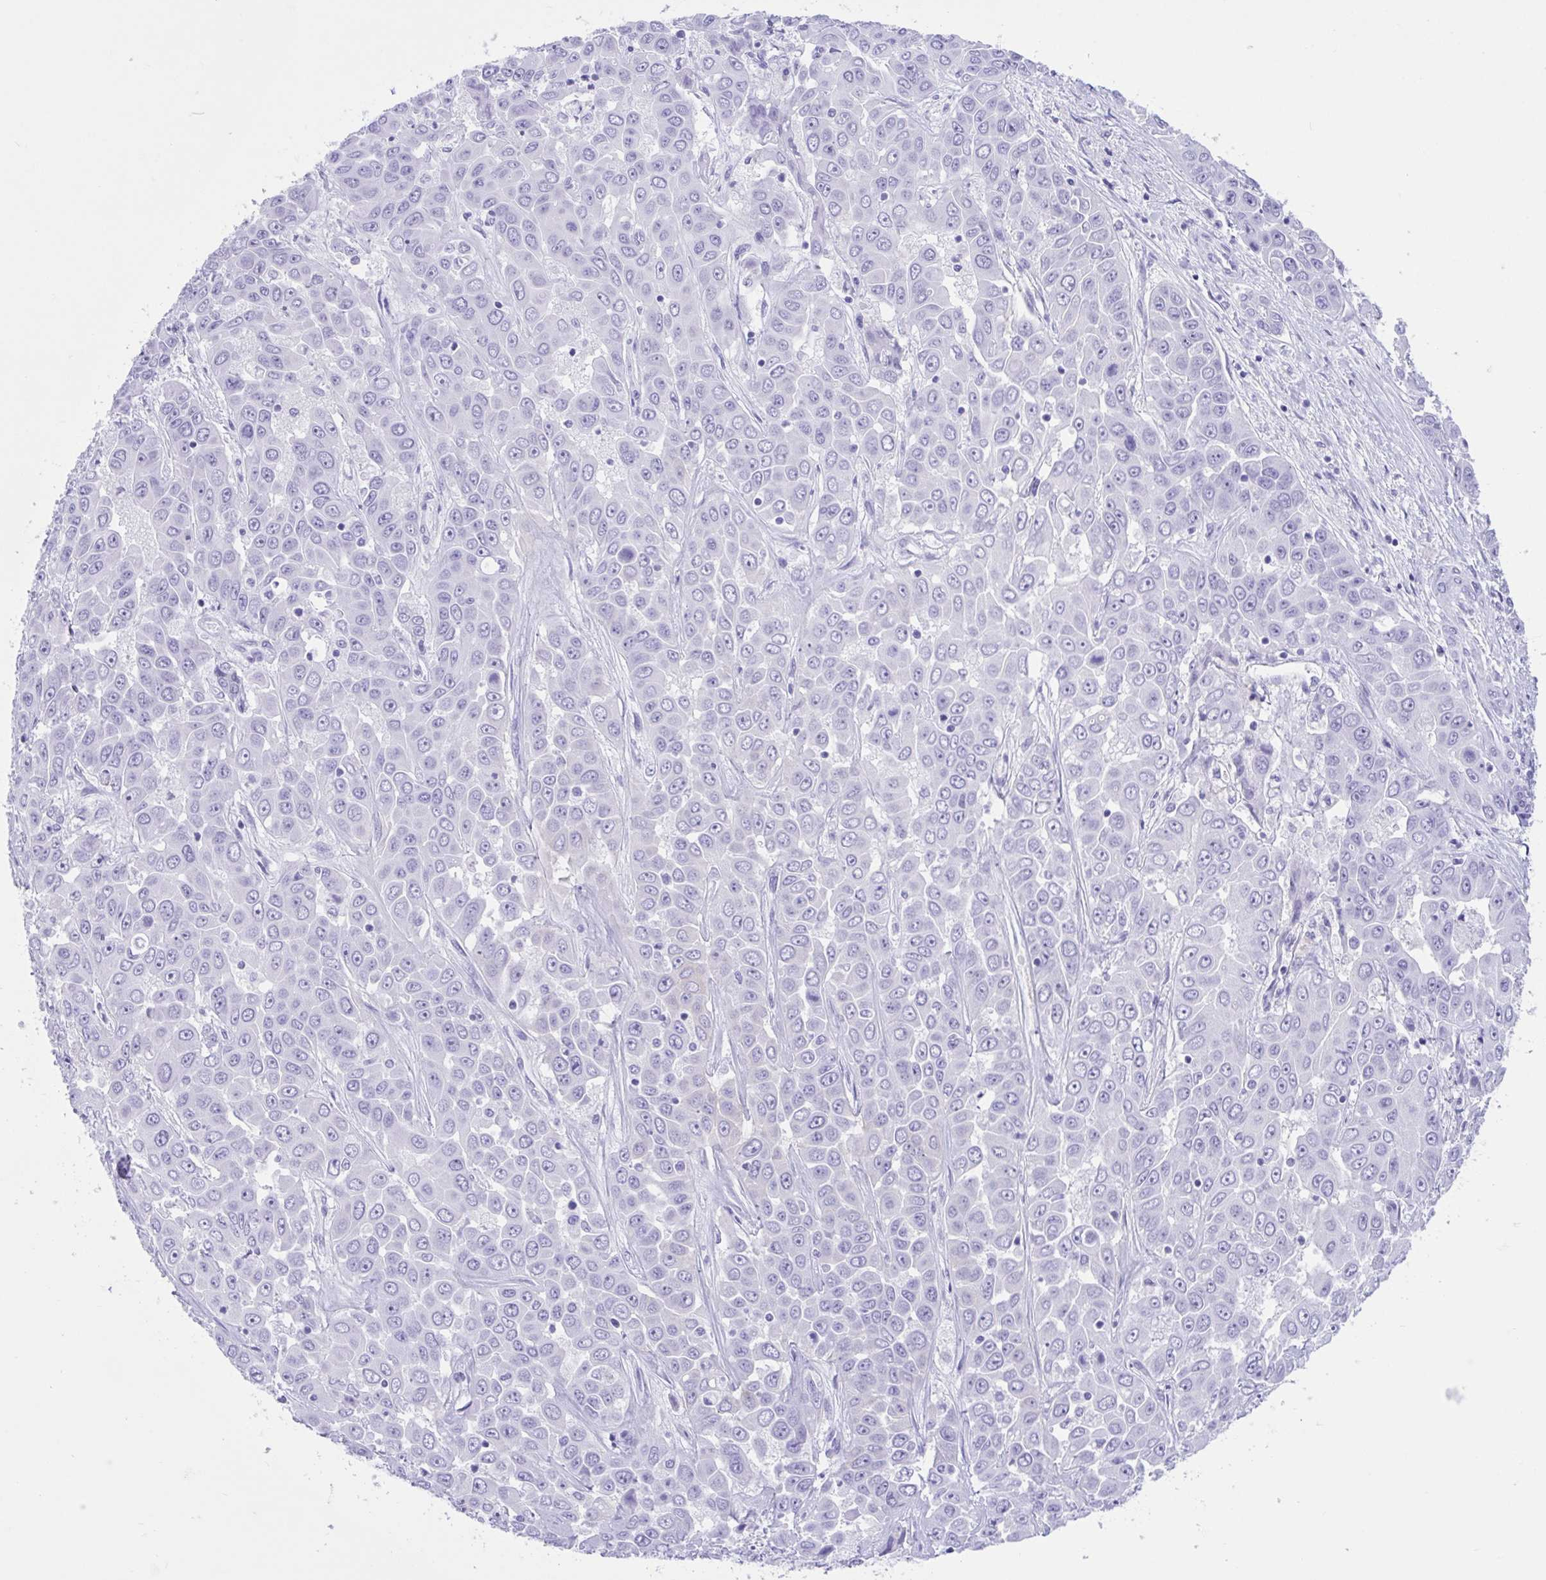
{"staining": {"intensity": "negative", "quantity": "none", "location": "none"}, "tissue": "liver cancer", "cell_type": "Tumor cells", "image_type": "cancer", "snomed": [{"axis": "morphology", "description": "Cholangiocarcinoma"}, {"axis": "topography", "description": "Liver"}], "caption": "An image of human liver cancer is negative for staining in tumor cells.", "gene": "TMEM35A", "patient": {"sex": "female", "age": 52}}